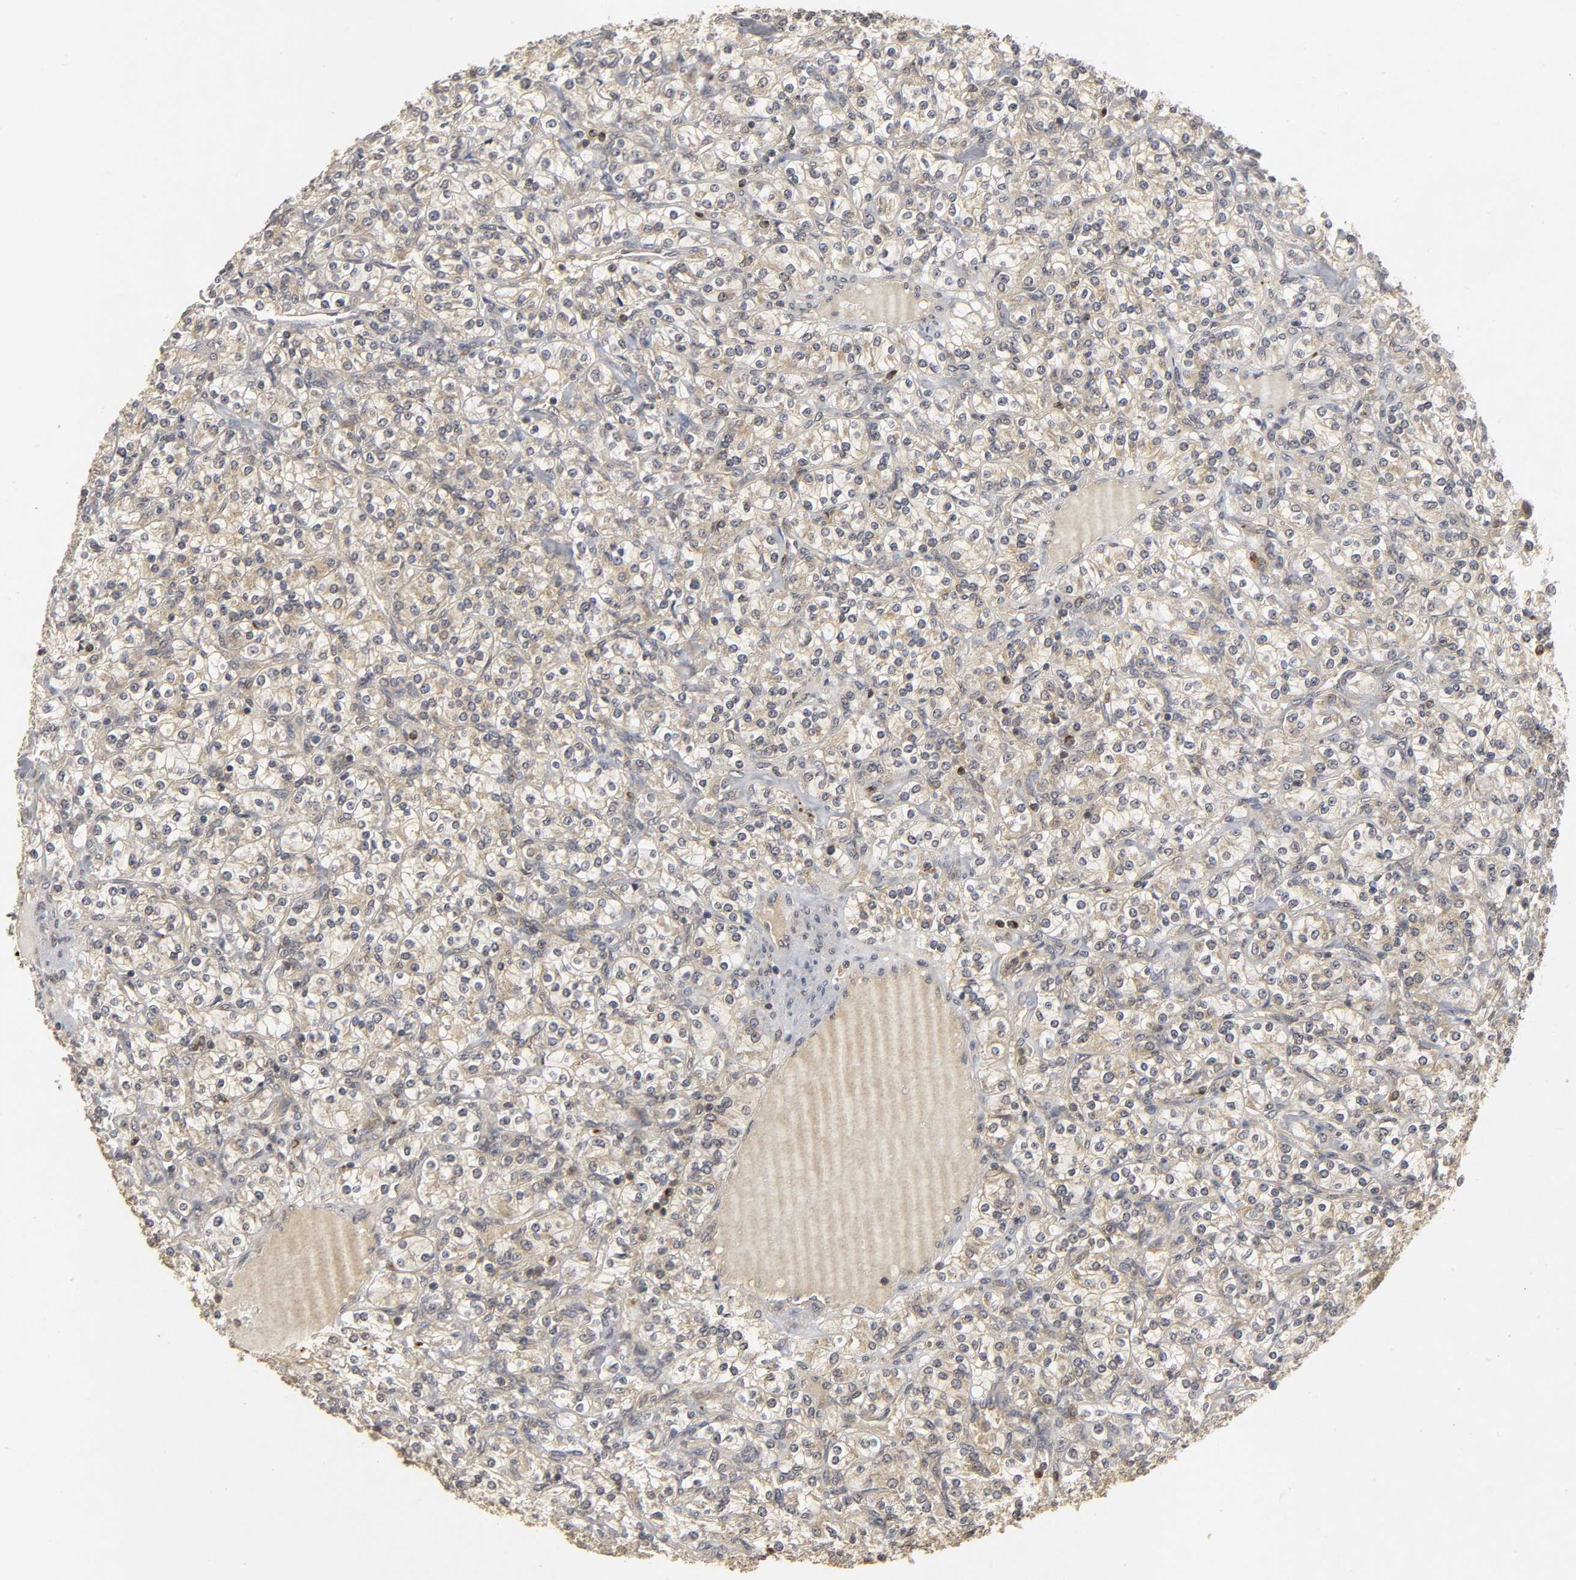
{"staining": {"intensity": "weak", "quantity": "25%-75%", "location": "cytoplasmic/membranous"}, "tissue": "renal cancer", "cell_type": "Tumor cells", "image_type": "cancer", "snomed": [{"axis": "morphology", "description": "Adenocarcinoma, NOS"}, {"axis": "topography", "description": "Kidney"}], "caption": "Human adenocarcinoma (renal) stained with a protein marker reveals weak staining in tumor cells.", "gene": "TRAF6", "patient": {"sex": "male", "age": 77}}